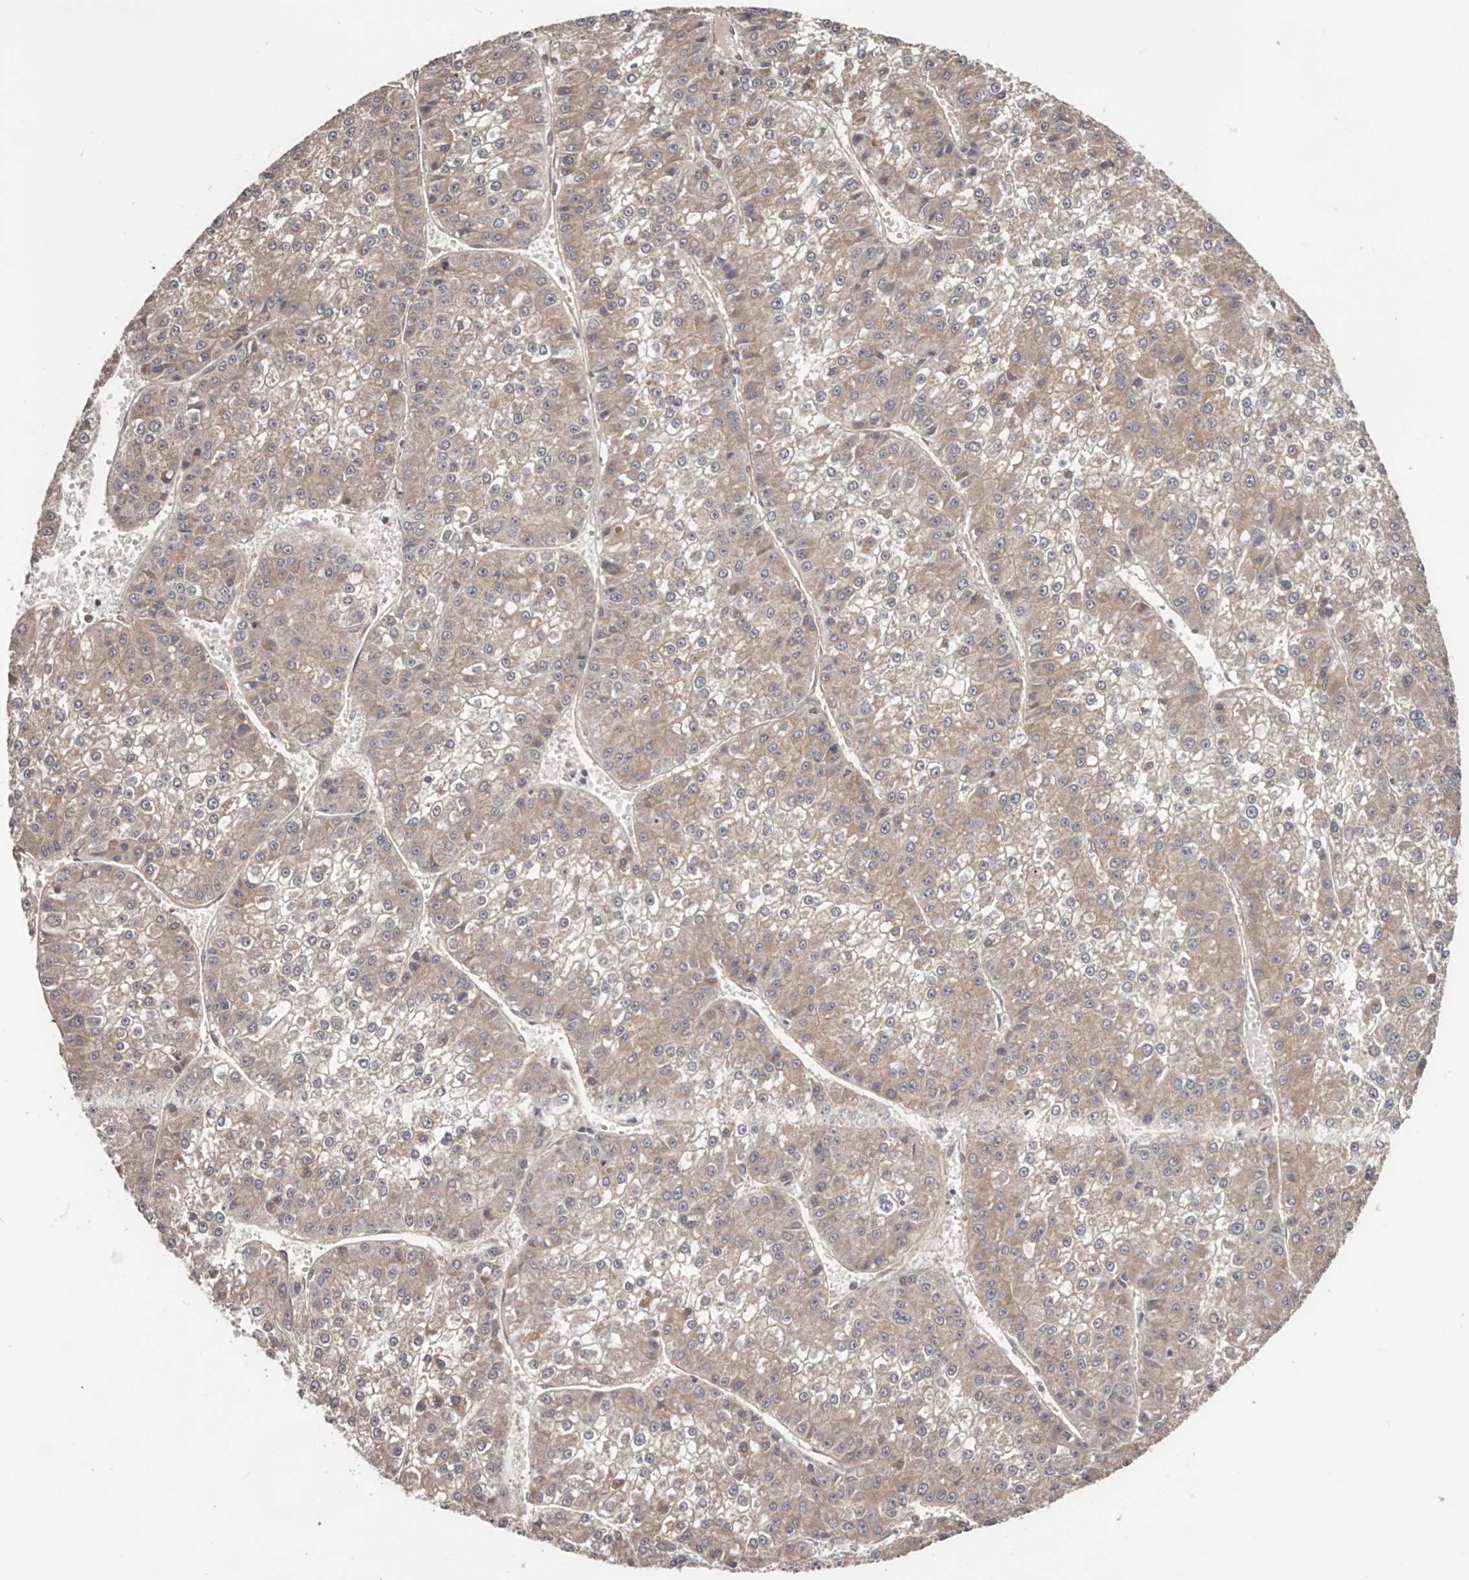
{"staining": {"intensity": "negative", "quantity": "none", "location": "none"}, "tissue": "liver cancer", "cell_type": "Tumor cells", "image_type": "cancer", "snomed": [{"axis": "morphology", "description": "Carcinoma, Hepatocellular, NOS"}, {"axis": "topography", "description": "Liver"}], "caption": "This is an IHC image of human liver hepatocellular carcinoma. There is no expression in tumor cells.", "gene": "DMRT2", "patient": {"sex": "female", "age": 73}}